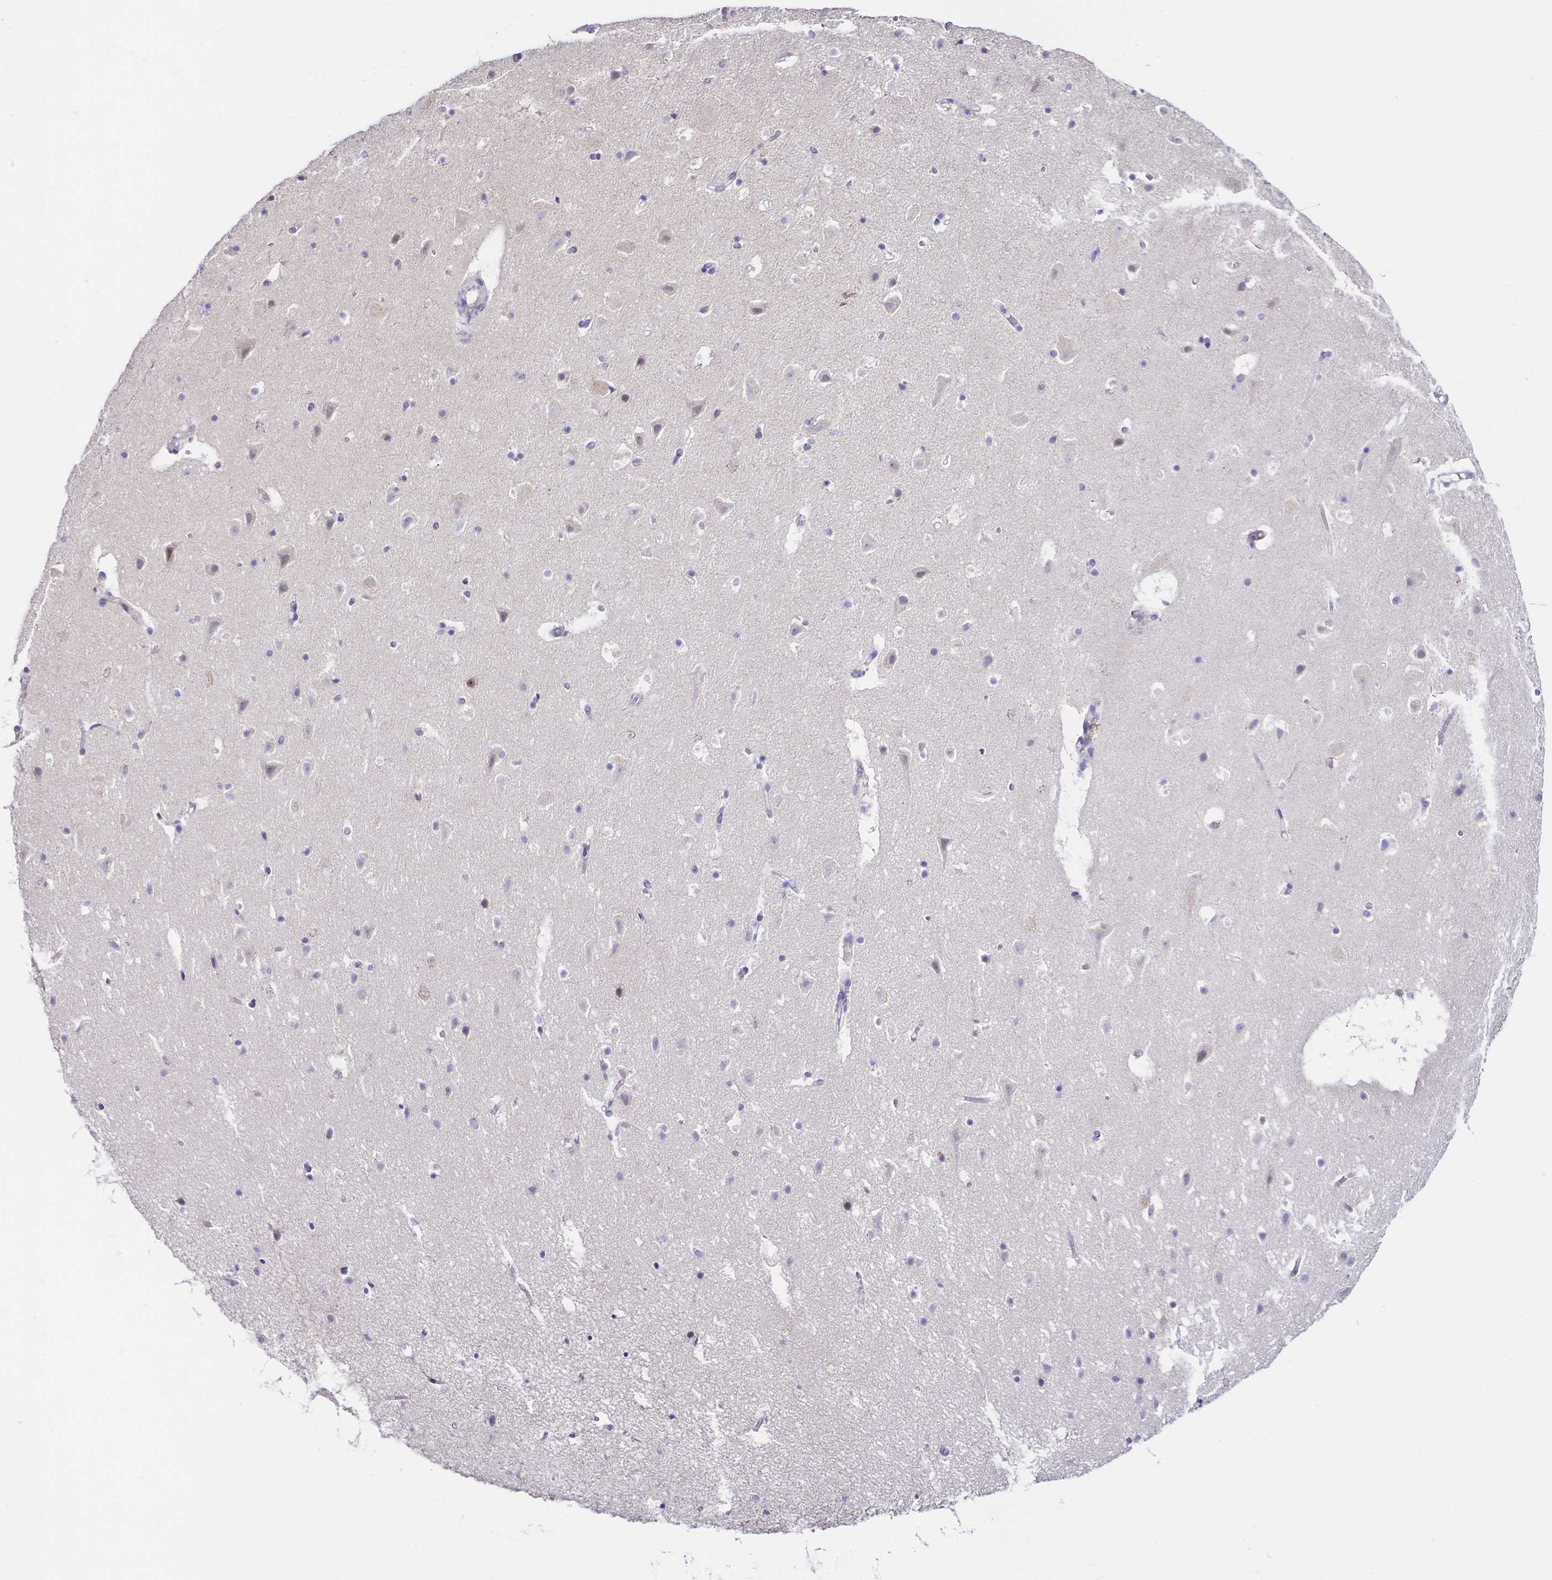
{"staining": {"intensity": "negative", "quantity": "none", "location": "none"}, "tissue": "cerebral cortex", "cell_type": "Endothelial cells", "image_type": "normal", "snomed": [{"axis": "morphology", "description": "Normal tissue, NOS"}, {"axis": "topography", "description": "Cerebral cortex"}], "caption": "The IHC photomicrograph has no significant staining in endothelial cells of cerebral cortex. (Stains: DAB (3,3'-diaminobenzidine) immunohistochemistry (IHC) with hematoxylin counter stain, Microscopy: brightfield microscopy at high magnification).", "gene": "PKP3", "patient": {"sex": "female", "age": 42}}